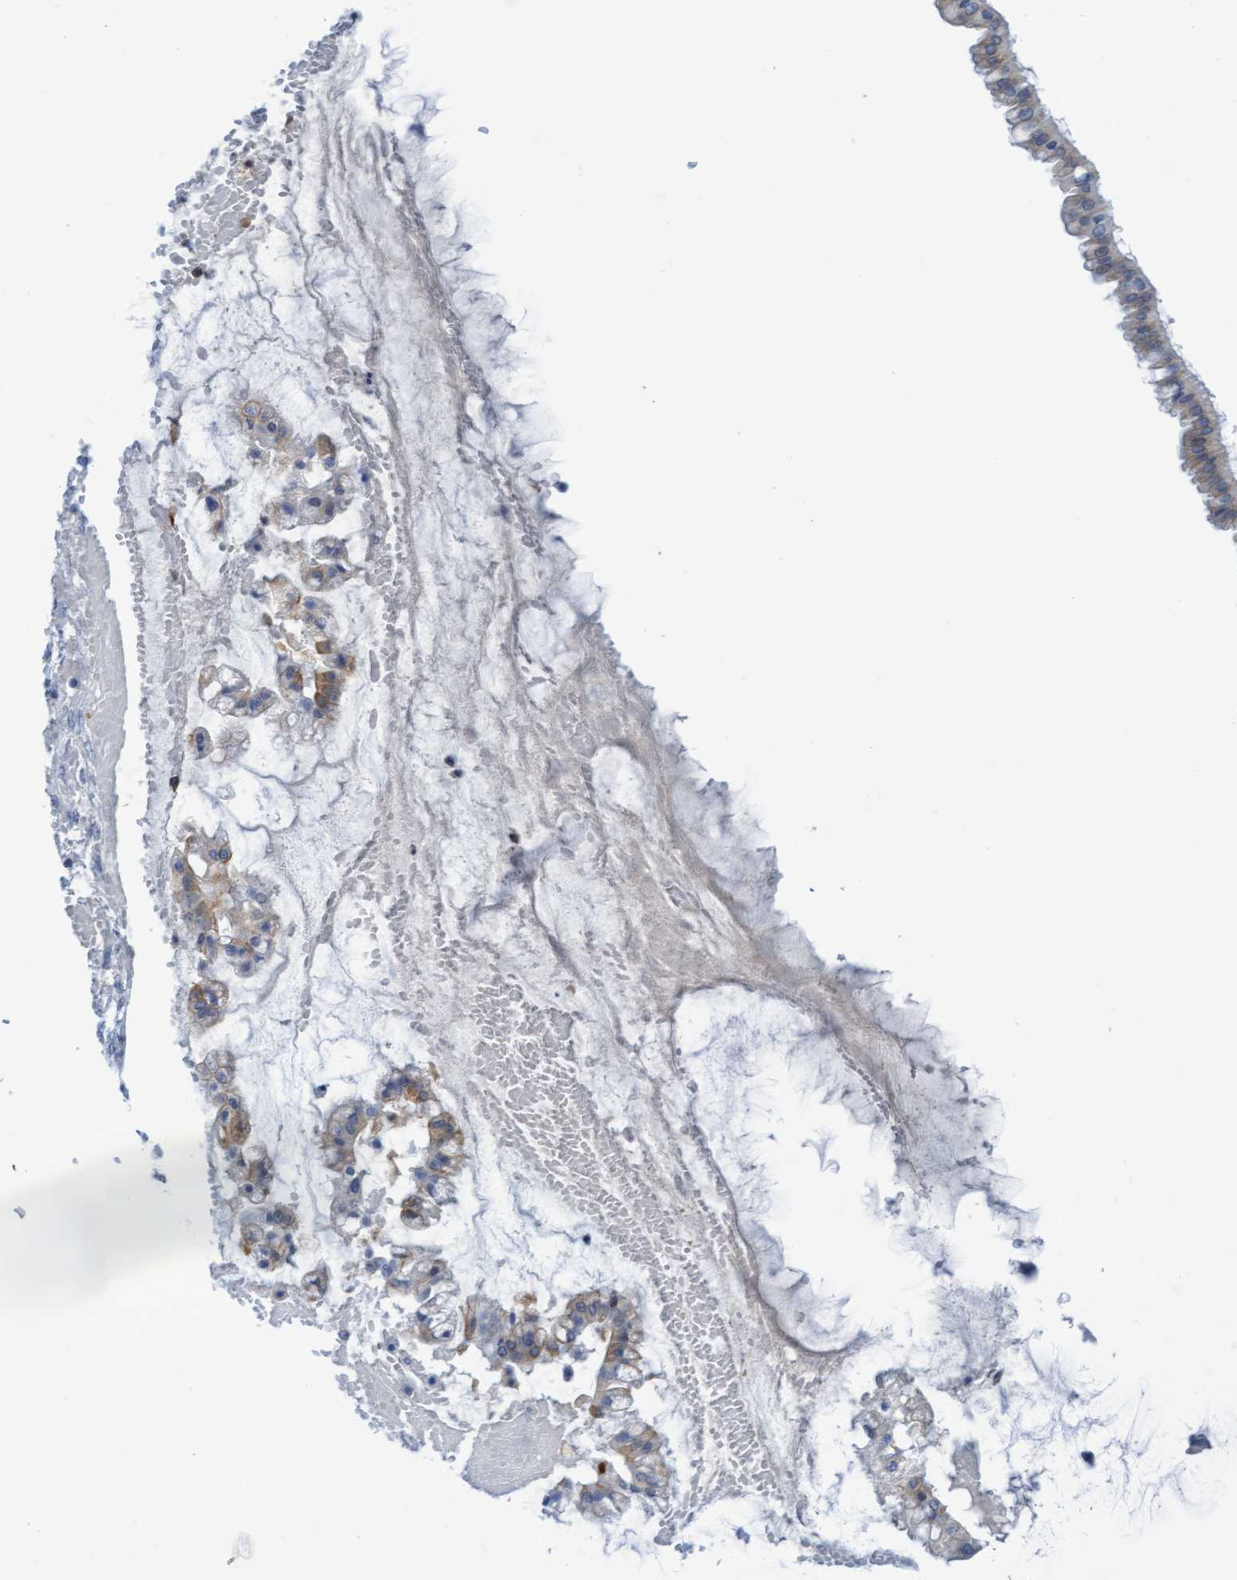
{"staining": {"intensity": "weak", "quantity": "<25%", "location": "cytoplasmic/membranous"}, "tissue": "ovarian cancer", "cell_type": "Tumor cells", "image_type": "cancer", "snomed": [{"axis": "morphology", "description": "Cystadenocarcinoma, mucinous, NOS"}, {"axis": "topography", "description": "Ovary"}], "caption": "High magnification brightfield microscopy of ovarian mucinous cystadenocarcinoma stained with DAB (brown) and counterstained with hematoxylin (blue): tumor cells show no significant expression. (Stains: DAB IHC with hematoxylin counter stain, Microscopy: brightfield microscopy at high magnification).", "gene": "FNBP1", "patient": {"sex": "female", "age": 73}}